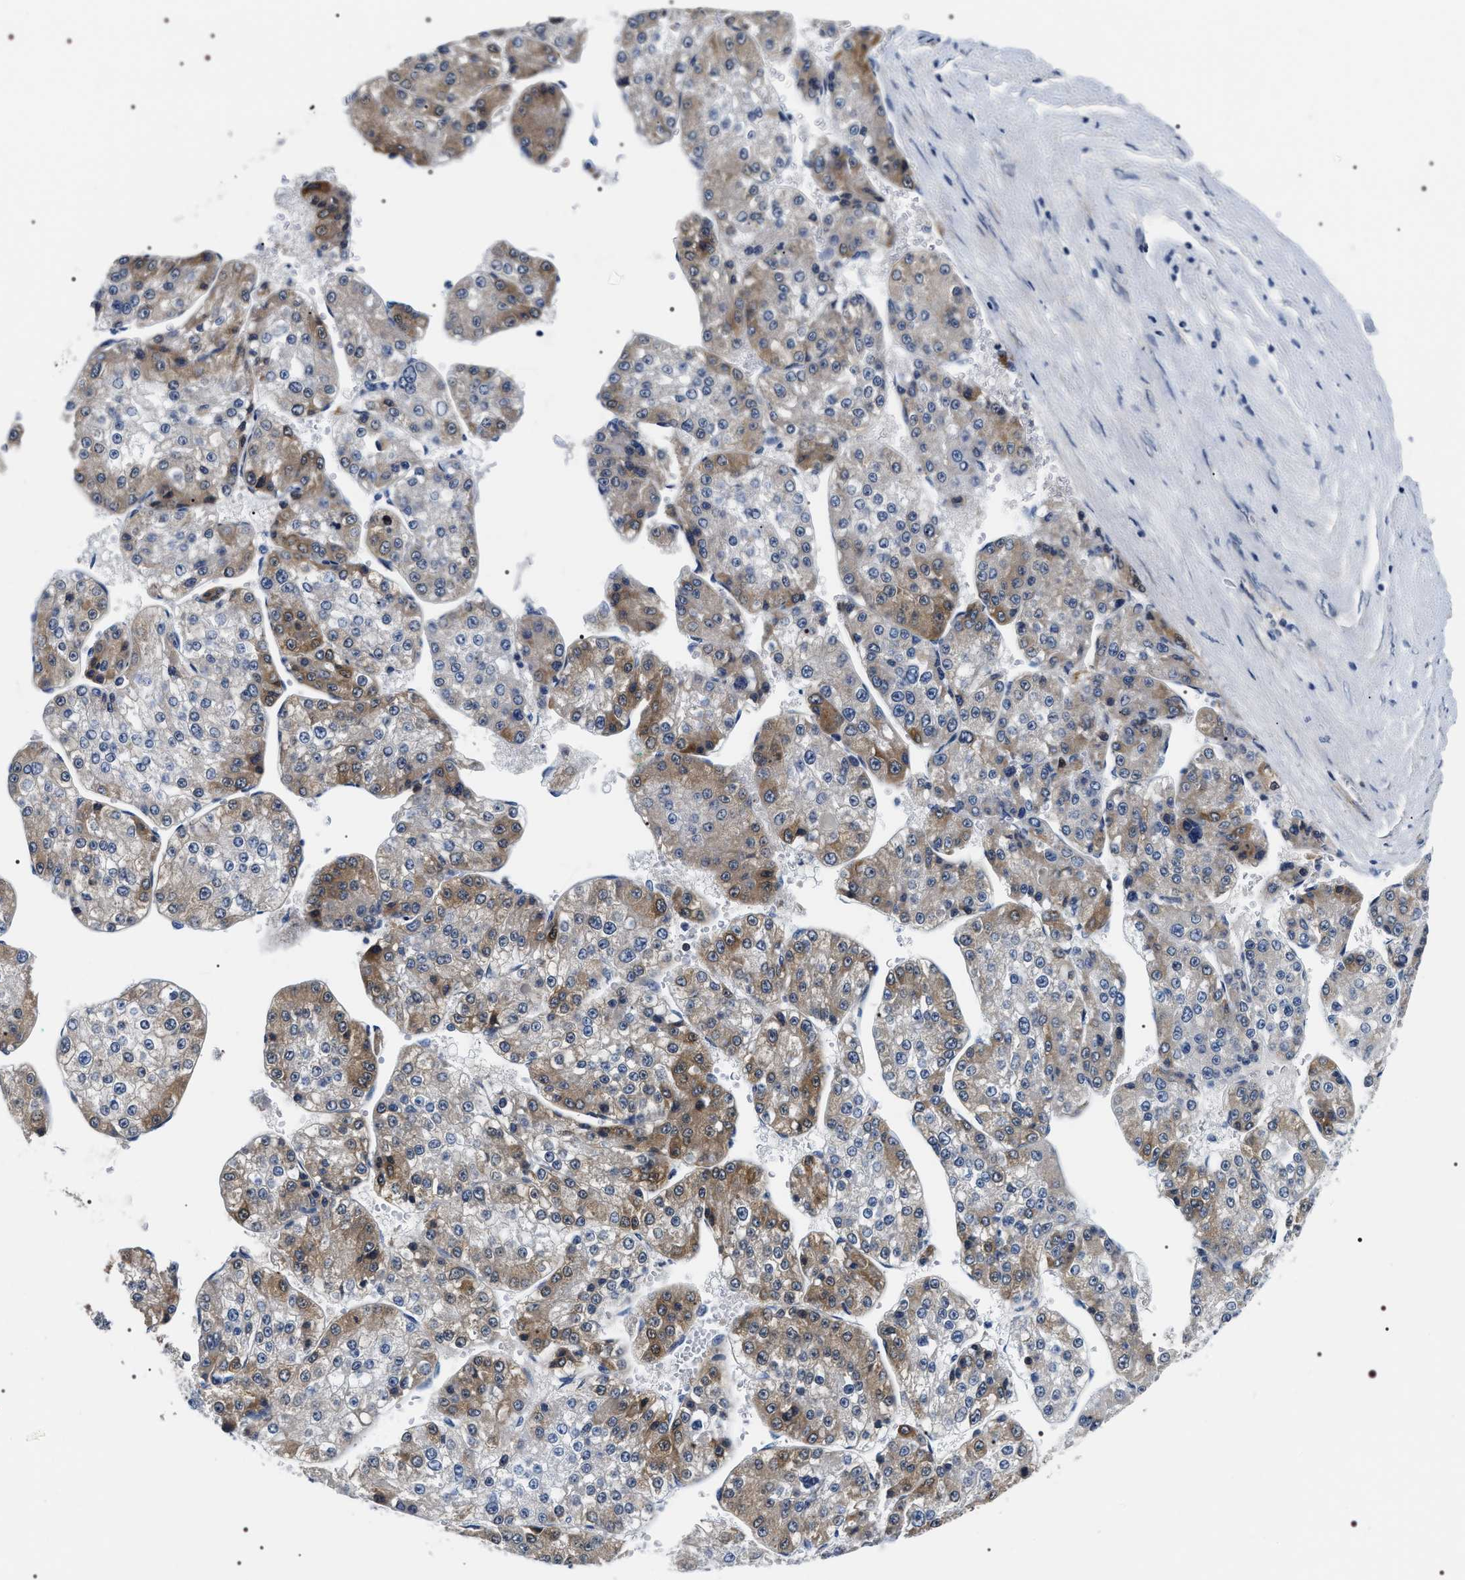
{"staining": {"intensity": "moderate", "quantity": "25%-75%", "location": "cytoplasmic/membranous"}, "tissue": "liver cancer", "cell_type": "Tumor cells", "image_type": "cancer", "snomed": [{"axis": "morphology", "description": "Carcinoma, Hepatocellular, NOS"}, {"axis": "topography", "description": "Liver"}], "caption": "IHC of liver cancer reveals medium levels of moderate cytoplasmic/membranous positivity in approximately 25%-75% of tumor cells. The staining was performed using DAB (3,3'-diaminobenzidine) to visualize the protein expression in brown, while the nuclei were stained in blue with hematoxylin (Magnification: 20x).", "gene": "BAG2", "patient": {"sex": "female", "age": 73}}